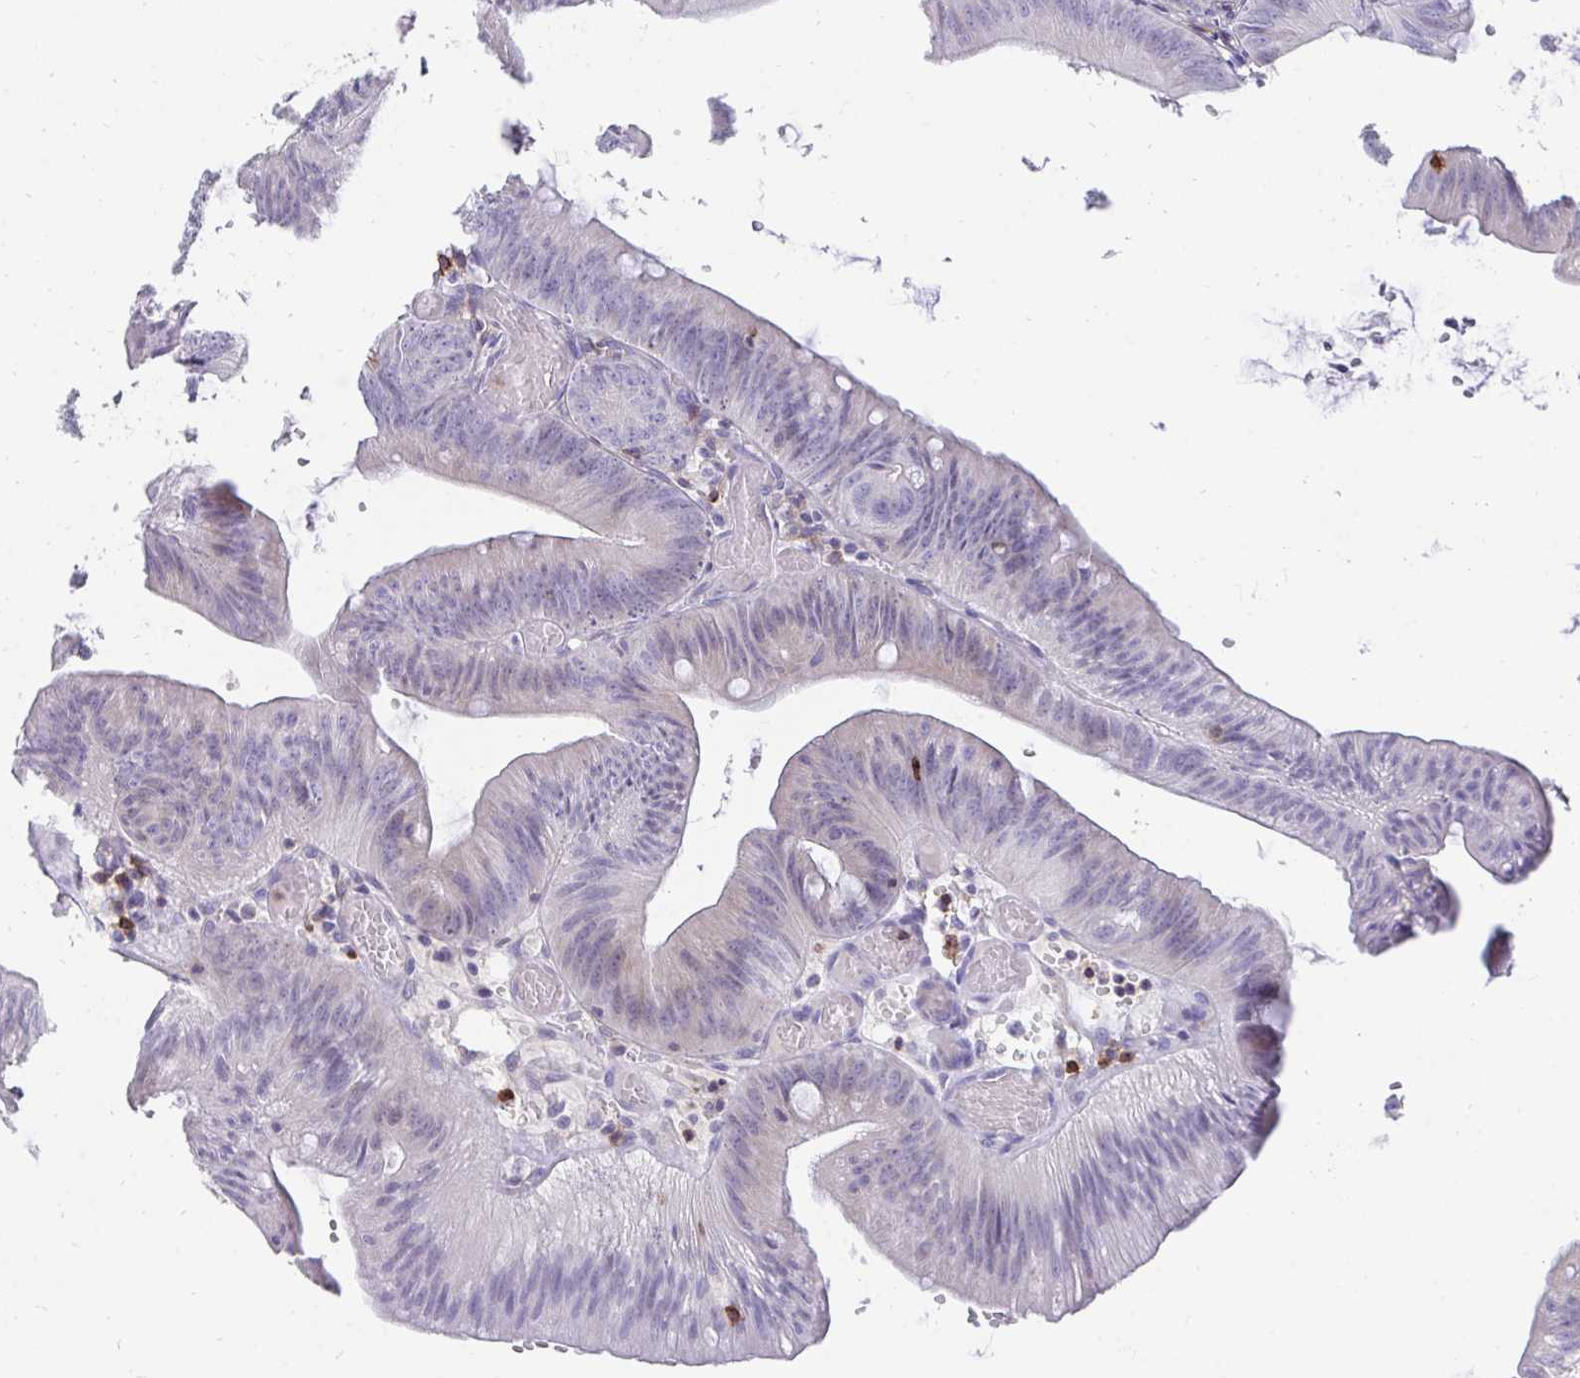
{"staining": {"intensity": "negative", "quantity": "none", "location": "none"}, "tissue": "colorectal cancer", "cell_type": "Tumor cells", "image_type": "cancer", "snomed": [{"axis": "morphology", "description": "Adenocarcinoma, NOS"}, {"axis": "topography", "description": "Colon"}], "caption": "Micrograph shows no protein positivity in tumor cells of adenocarcinoma (colorectal) tissue.", "gene": "CD7", "patient": {"sex": "male", "age": 84}}